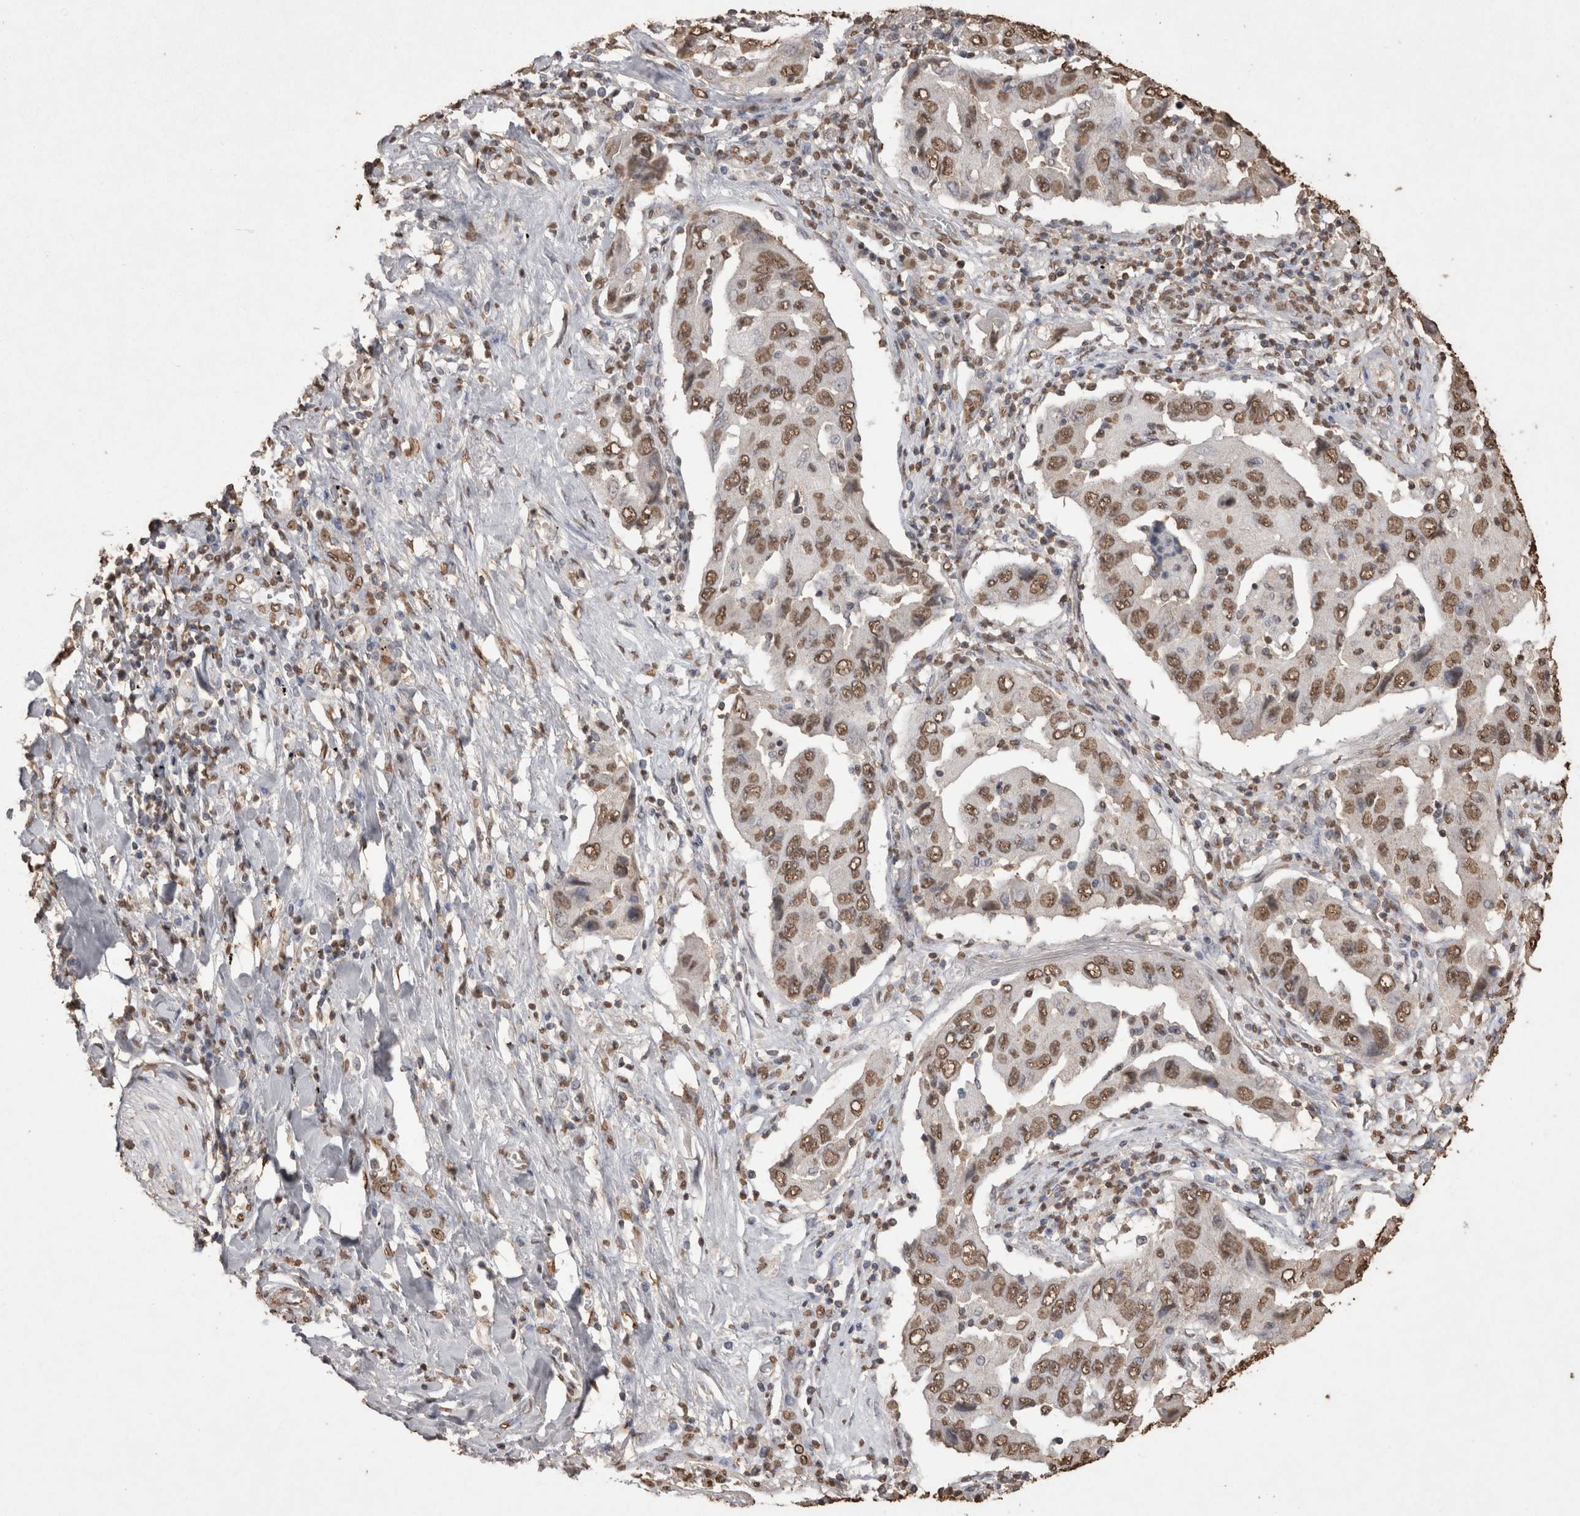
{"staining": {"intensity": "moderate", "quantity": ">75%", "location": "nuclear"}, "tissue": "lung cancer", "cell_type": "Tumor cells", "image_type": "cancer", "snomed": [{"axis": "morphology", "description": "Adenocarcinoma, NOS"}, {"axis": "topography", "description": "Lung"}], "caption": "Immunohistochemistry (IHC) photomicrograph of neoplastic tissue: adenocarcinoma (lung) stained using IHC reveals medium levels of moderate protein expression localized specifically in the nuclear of tumor cells, appearing as a nuclear brown color.", "gene": "POU5F1", "patient": {"sex": "female", "age": 65}}